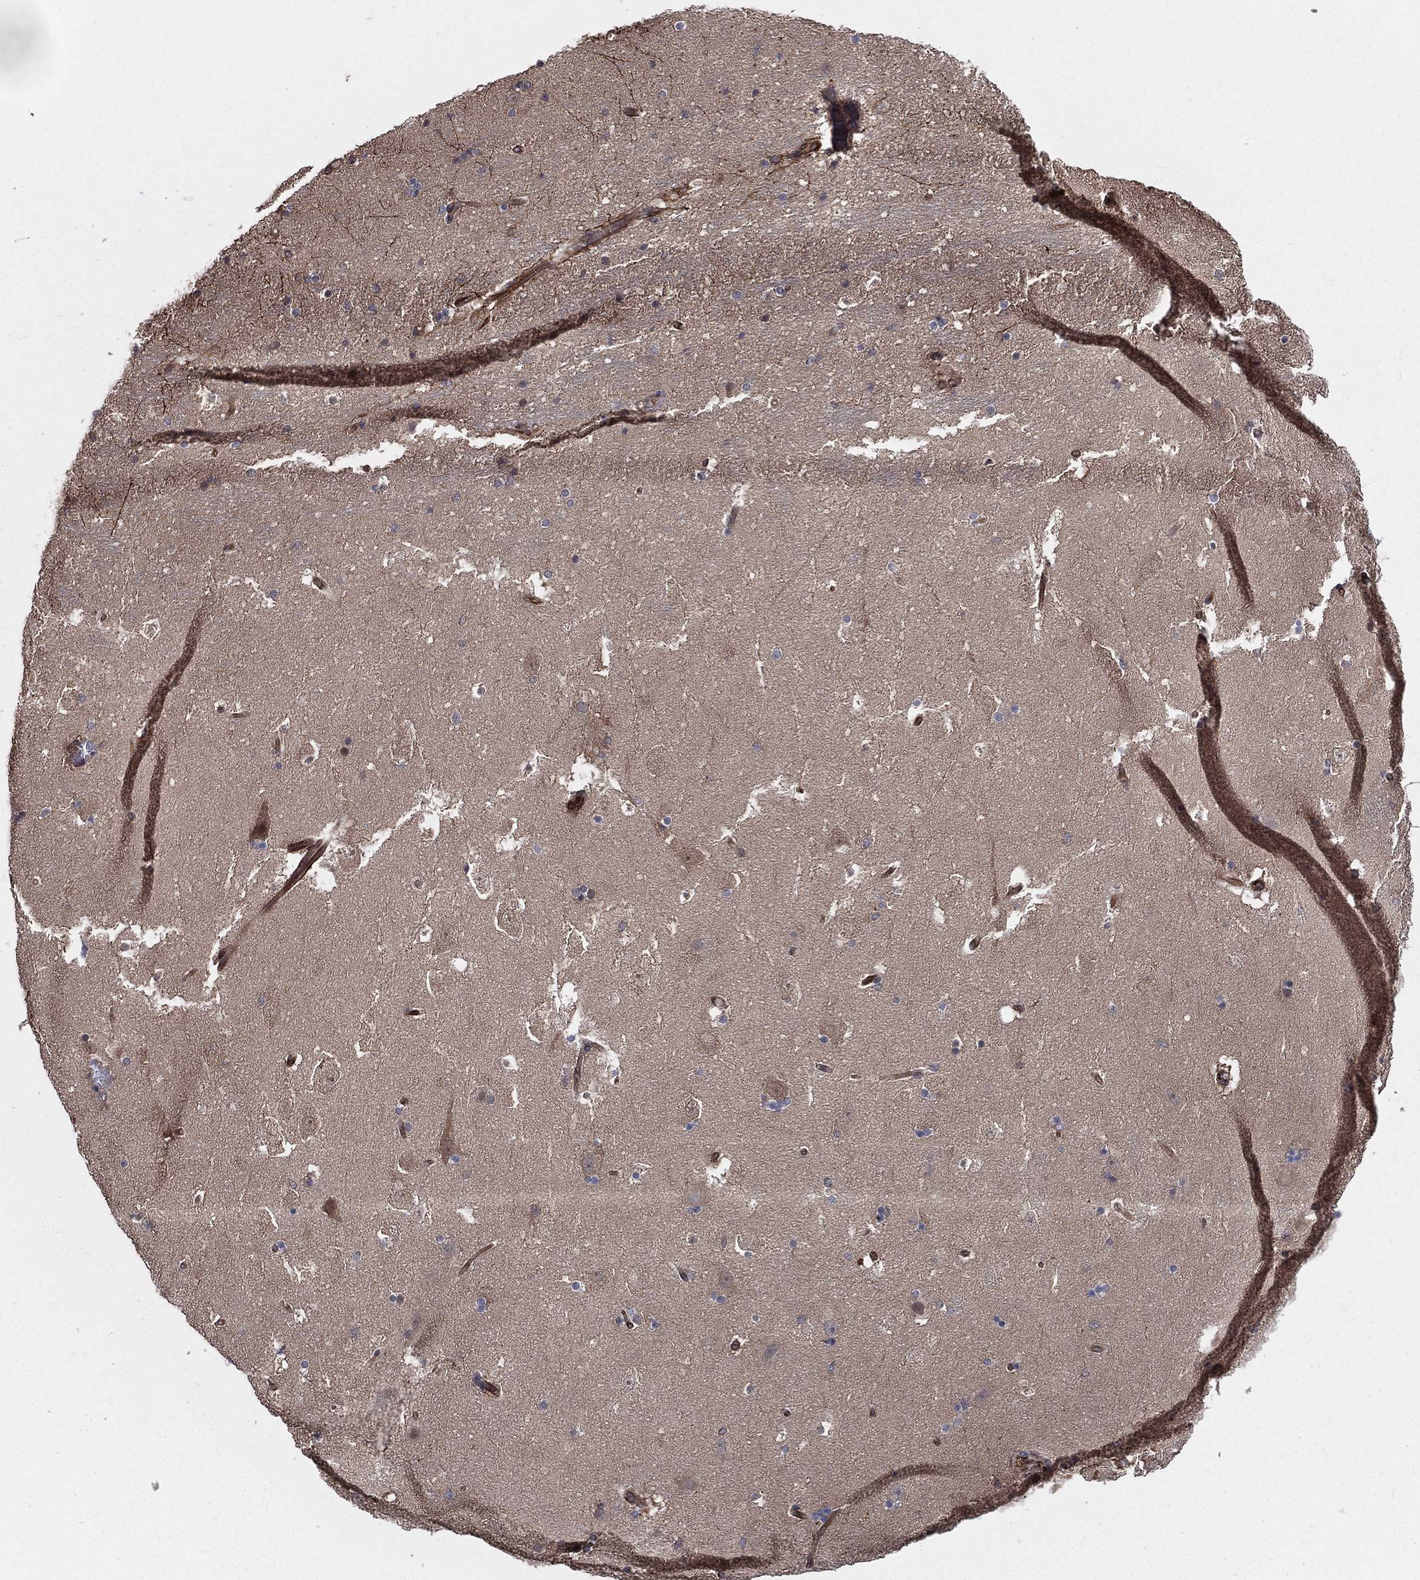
{"staining": {"intensity": "negative", "quantity": "none", "location": "none"}, "tissue": "hippocampus", "cell_type": "Glial cells", "image_type": "normal", "snomed": [{"axis": "morphology", "description": "Normal tissue, NOS"}, {"axis": "topography", "description": "Hippocampus"}], "caption": "Immunohistochemistry micrograph of normal hippocampus: human hippocampus stained with DAB demonstrates no significant protein positivity in glial cells.", "gene": "CERT1", "patient": {"sex": "male", "age": 51}}